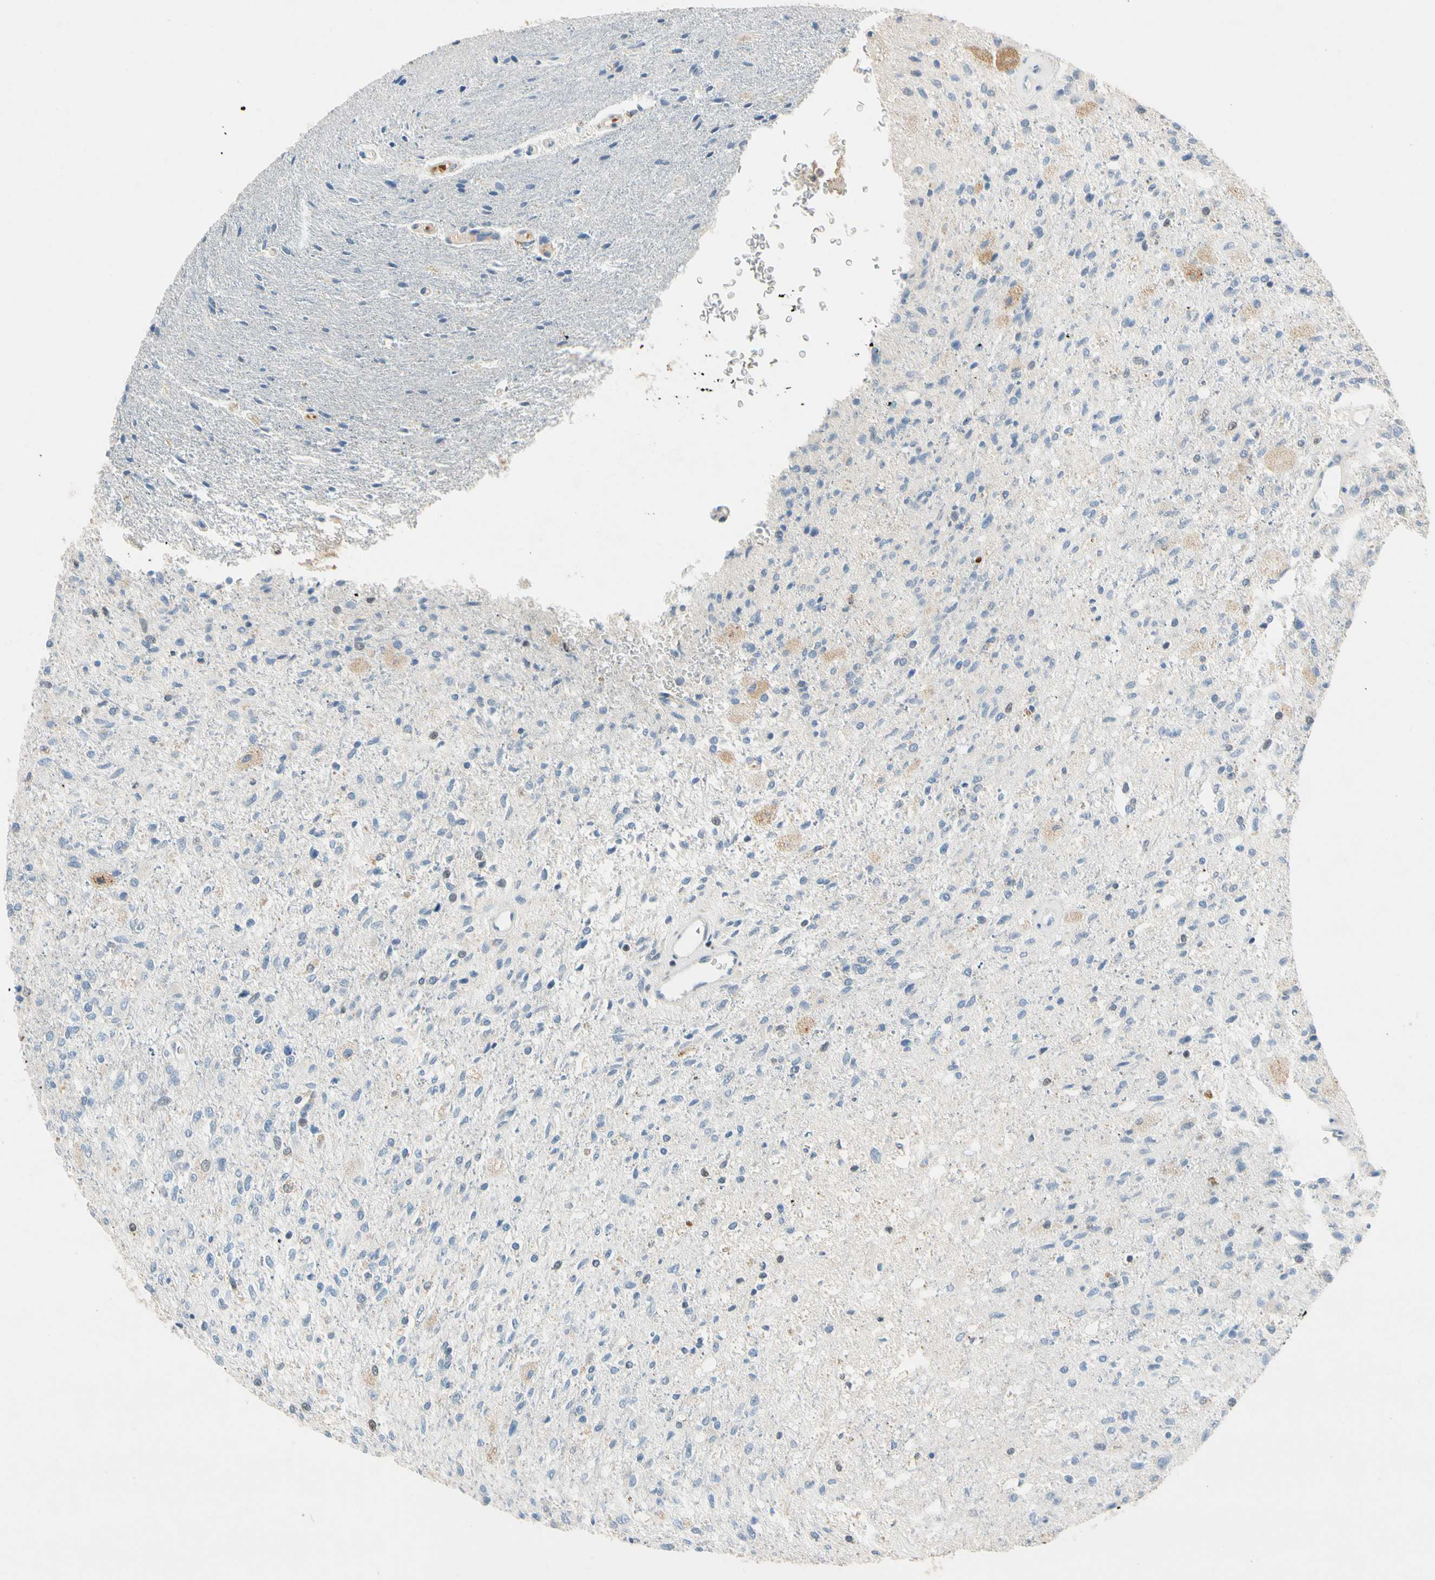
{"staining": {"intensity": "negative", "quantity": "none", "location": "none"}, "tissue": "glioma", "cell_type": "Tumor cells", "image_type": "cancer", "snomed": [{"axis": "morphology", "description": "Normal tissue, NOS"}, {"axis": "morphology", "description": "Glioma, malignant, High grade"}, {"axis": "topography", "description": "Cerebral cortex"}], "caption": "Tumor cells show no significant protein expression in glioma. Nuclei are stained in blue.", "gene": "SP140", "patient": {"sex": "male", "age": 77}}